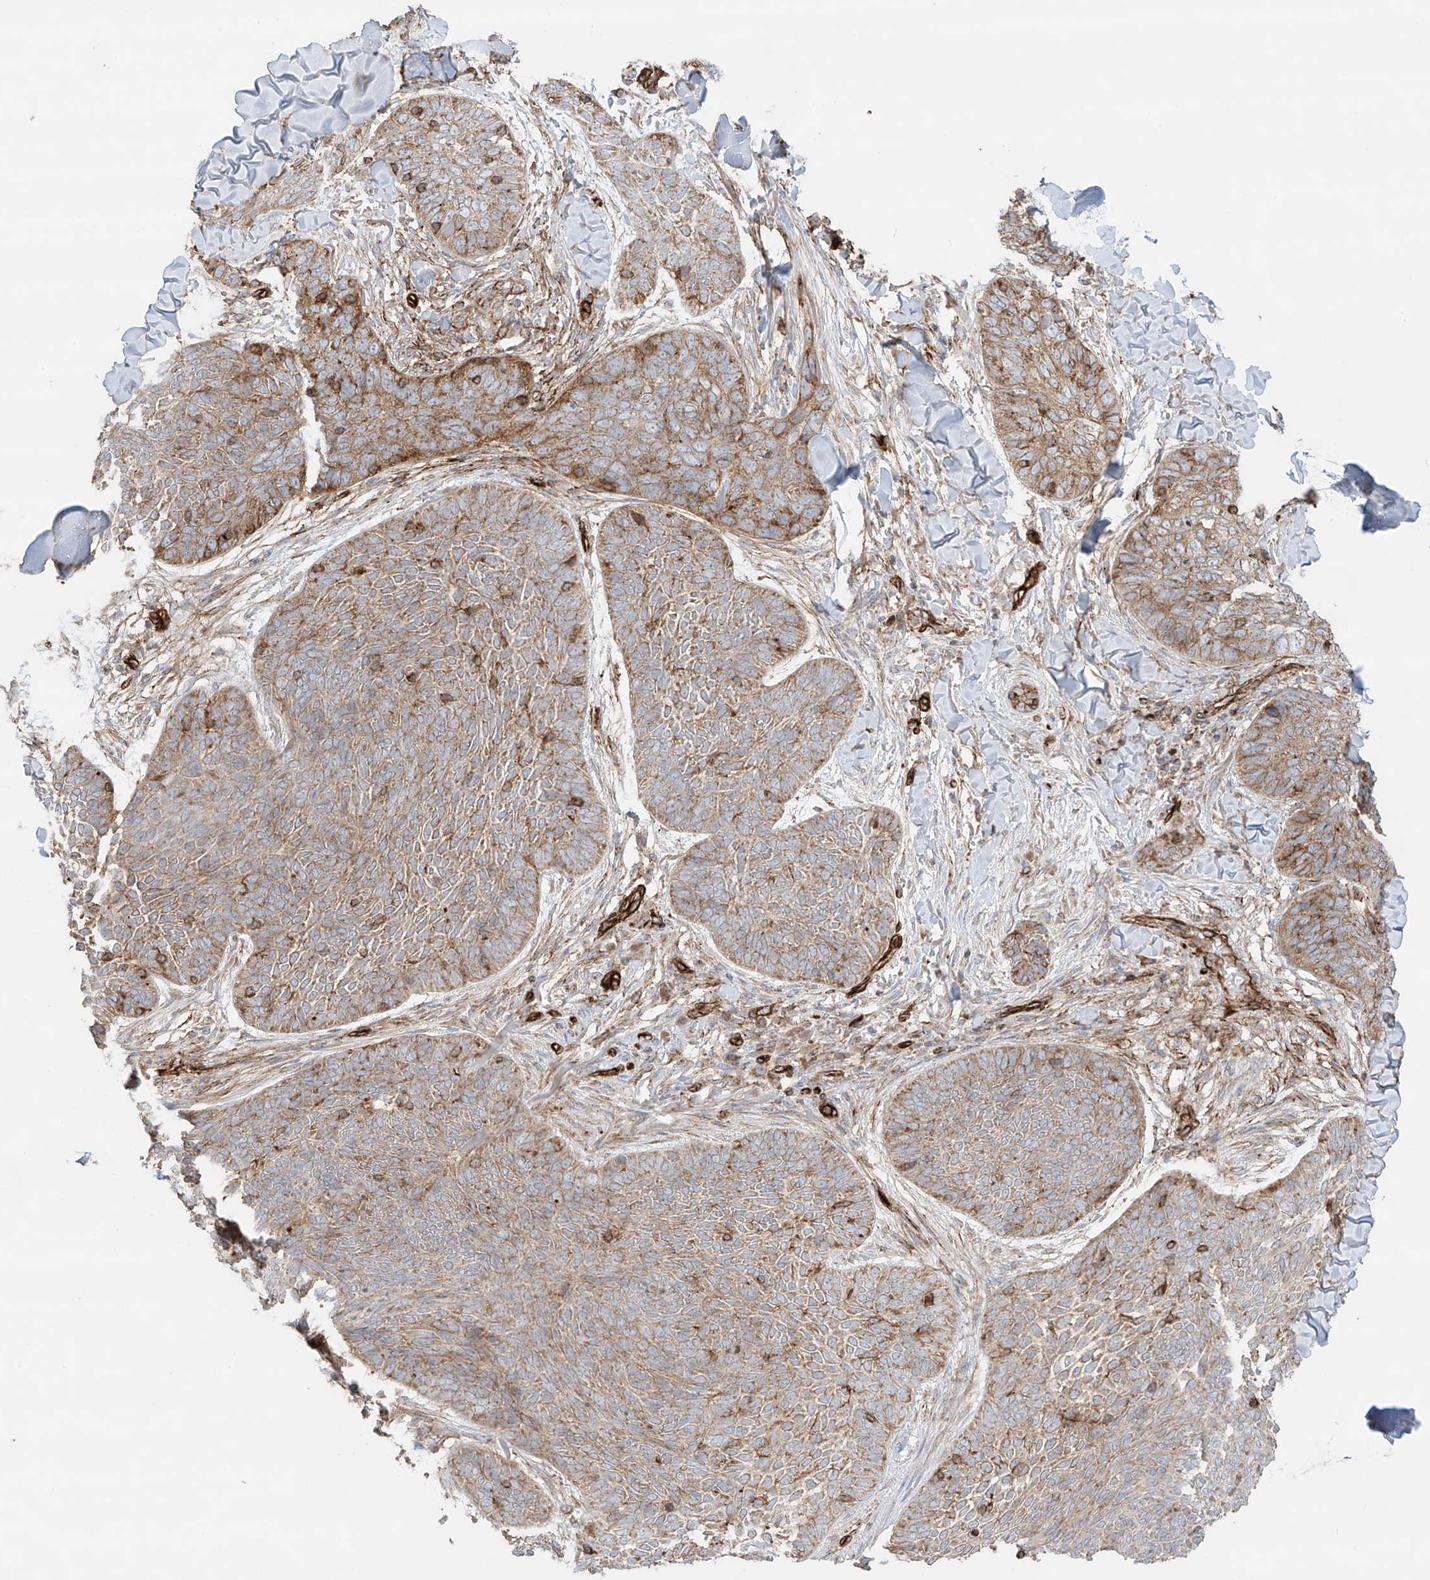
{"staining": {"intensity": "moderate", "quantity": ">75%", "location": "cytoplasmic/membranous"}, "tissue": "skin cancer", "cell_type": "Tumor cells", "image_type": "cancer", "snomed": [{"axis": "morphology", "description": "Basal cell carcinoma"}, {"axis": "topography", "description": "Skin"}], "caption": "High-power microscopy captured an immunohistochemistry (IHC) image of skin basal cell carcinoma, revealing moderate cytoplasmic/membranous positivity in about >75% of tumor cells.", "gene": "ABCB7", "patient": {"sex": "male", "age": 85}}